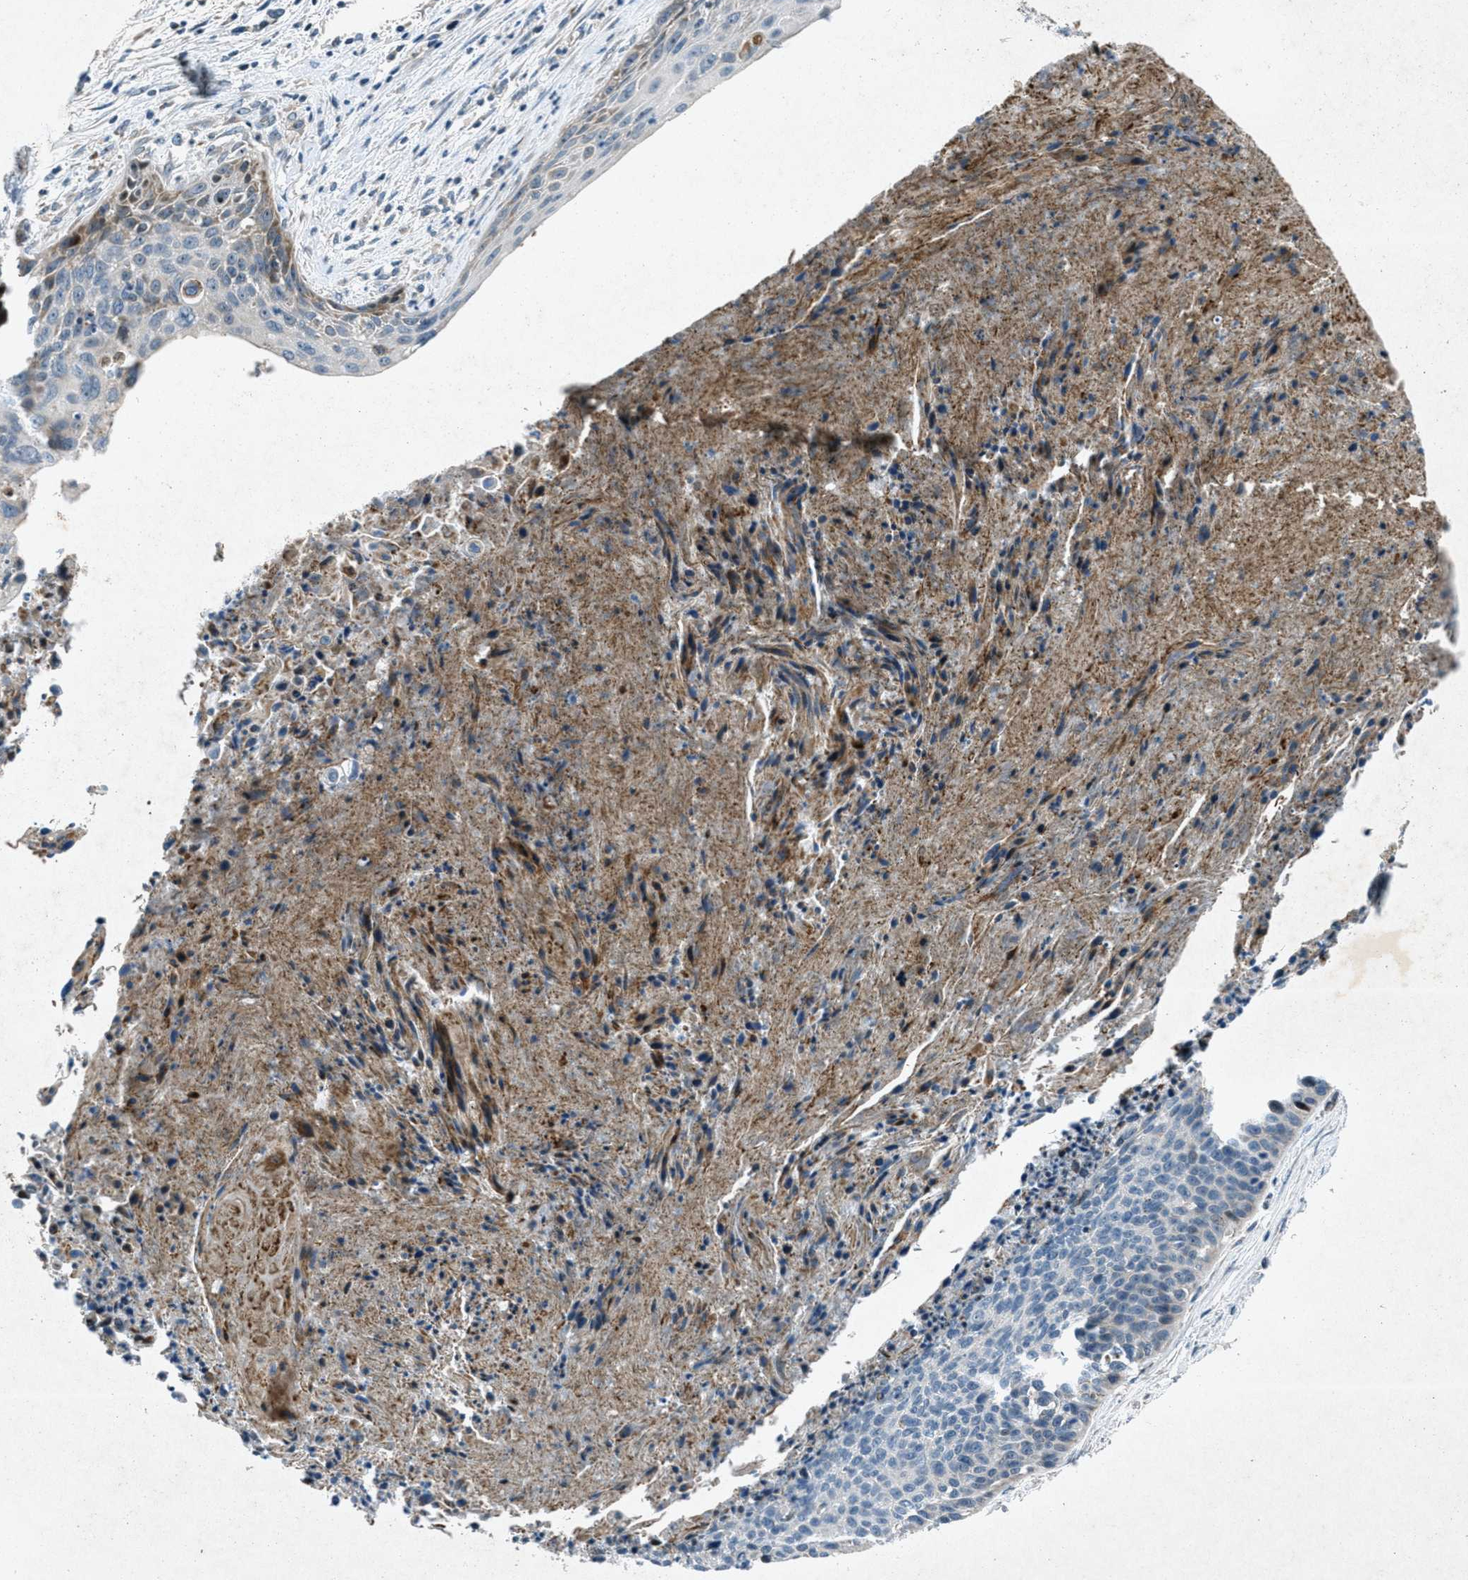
{"staining": {"intensity": "moderate", "quantity": "<25%", "location": "cytoplasmic/membranous"}, "tissue": "cervical cancer", "cell_type": "Tumor cells", "image_type": "cancer", "snomed": [{"axis": "morphology", "description": "Squamous cell carcinoma, NOS"}, {"axis": "topography", "description": "Cervix"}], "caption": "Moderate cytoplasmic/membranous expression for a protein is present in approximately <25% of tumor cells of cervical cancer (squamous cell carcinoma) using immunohistochemistry.", "gene": "CLEC2D", "patient": {"sex": "female", "age": 55}}